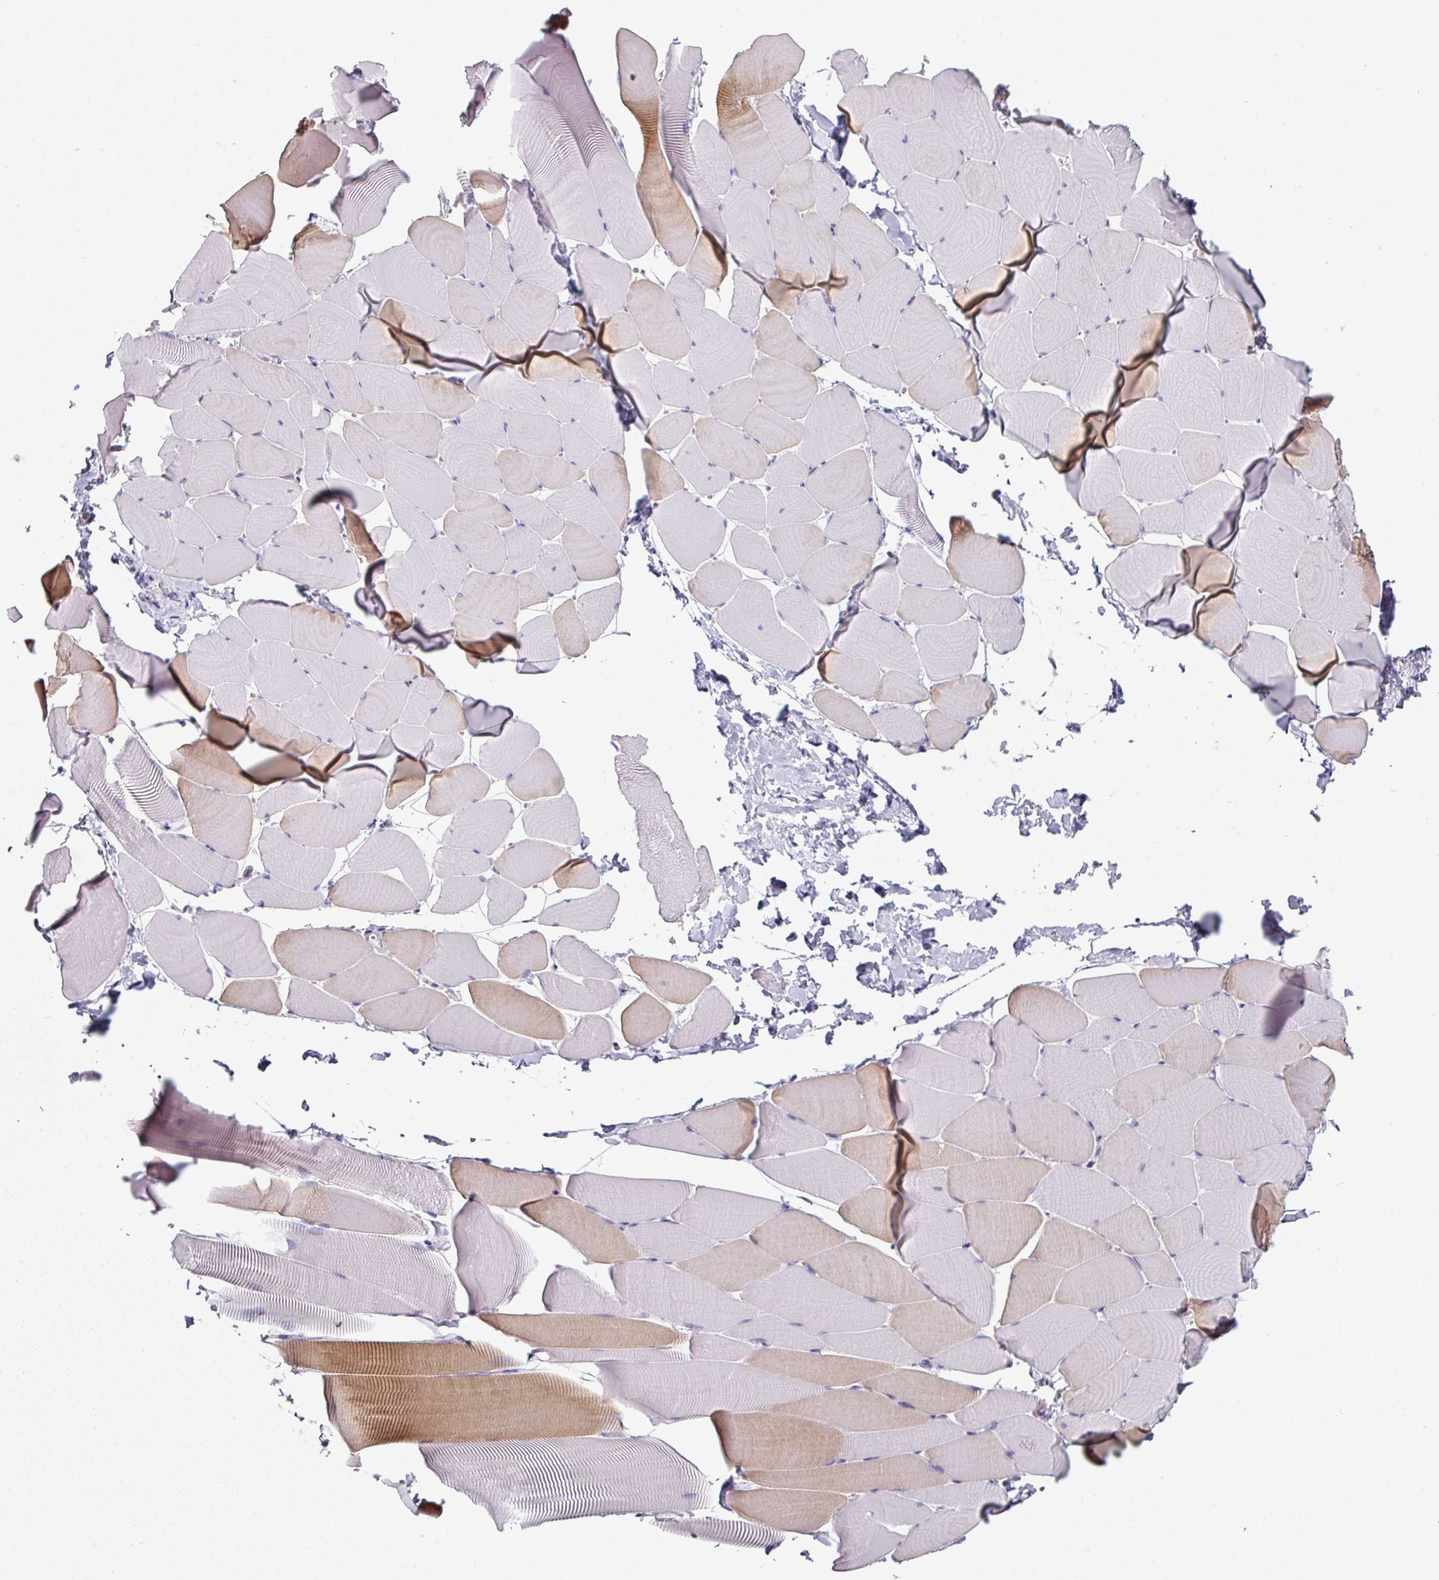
{"staining": {"intensity": "moderate", "quantity": "<25%", "location": "cytoplasmic/membranous"}, "tissue": "skeletal muscle", "cell_type": "Myocytes", "image_type": "normal", "snomed": [{"axis": "morphology", "description": "Normal tissue, NOS"}, {"axis": "topography", "description": "Skeletal muscle"}], "caption": "This photomicrograph reveals immunohistochemistry (IHC) staining of unremarkable human skeletal muscle, with low moderate cytoplasmic/membranous positivity in about <25% of myocytes.", "gene": "SLC17A7", "patient": {"sex": "male", "age": 25}}